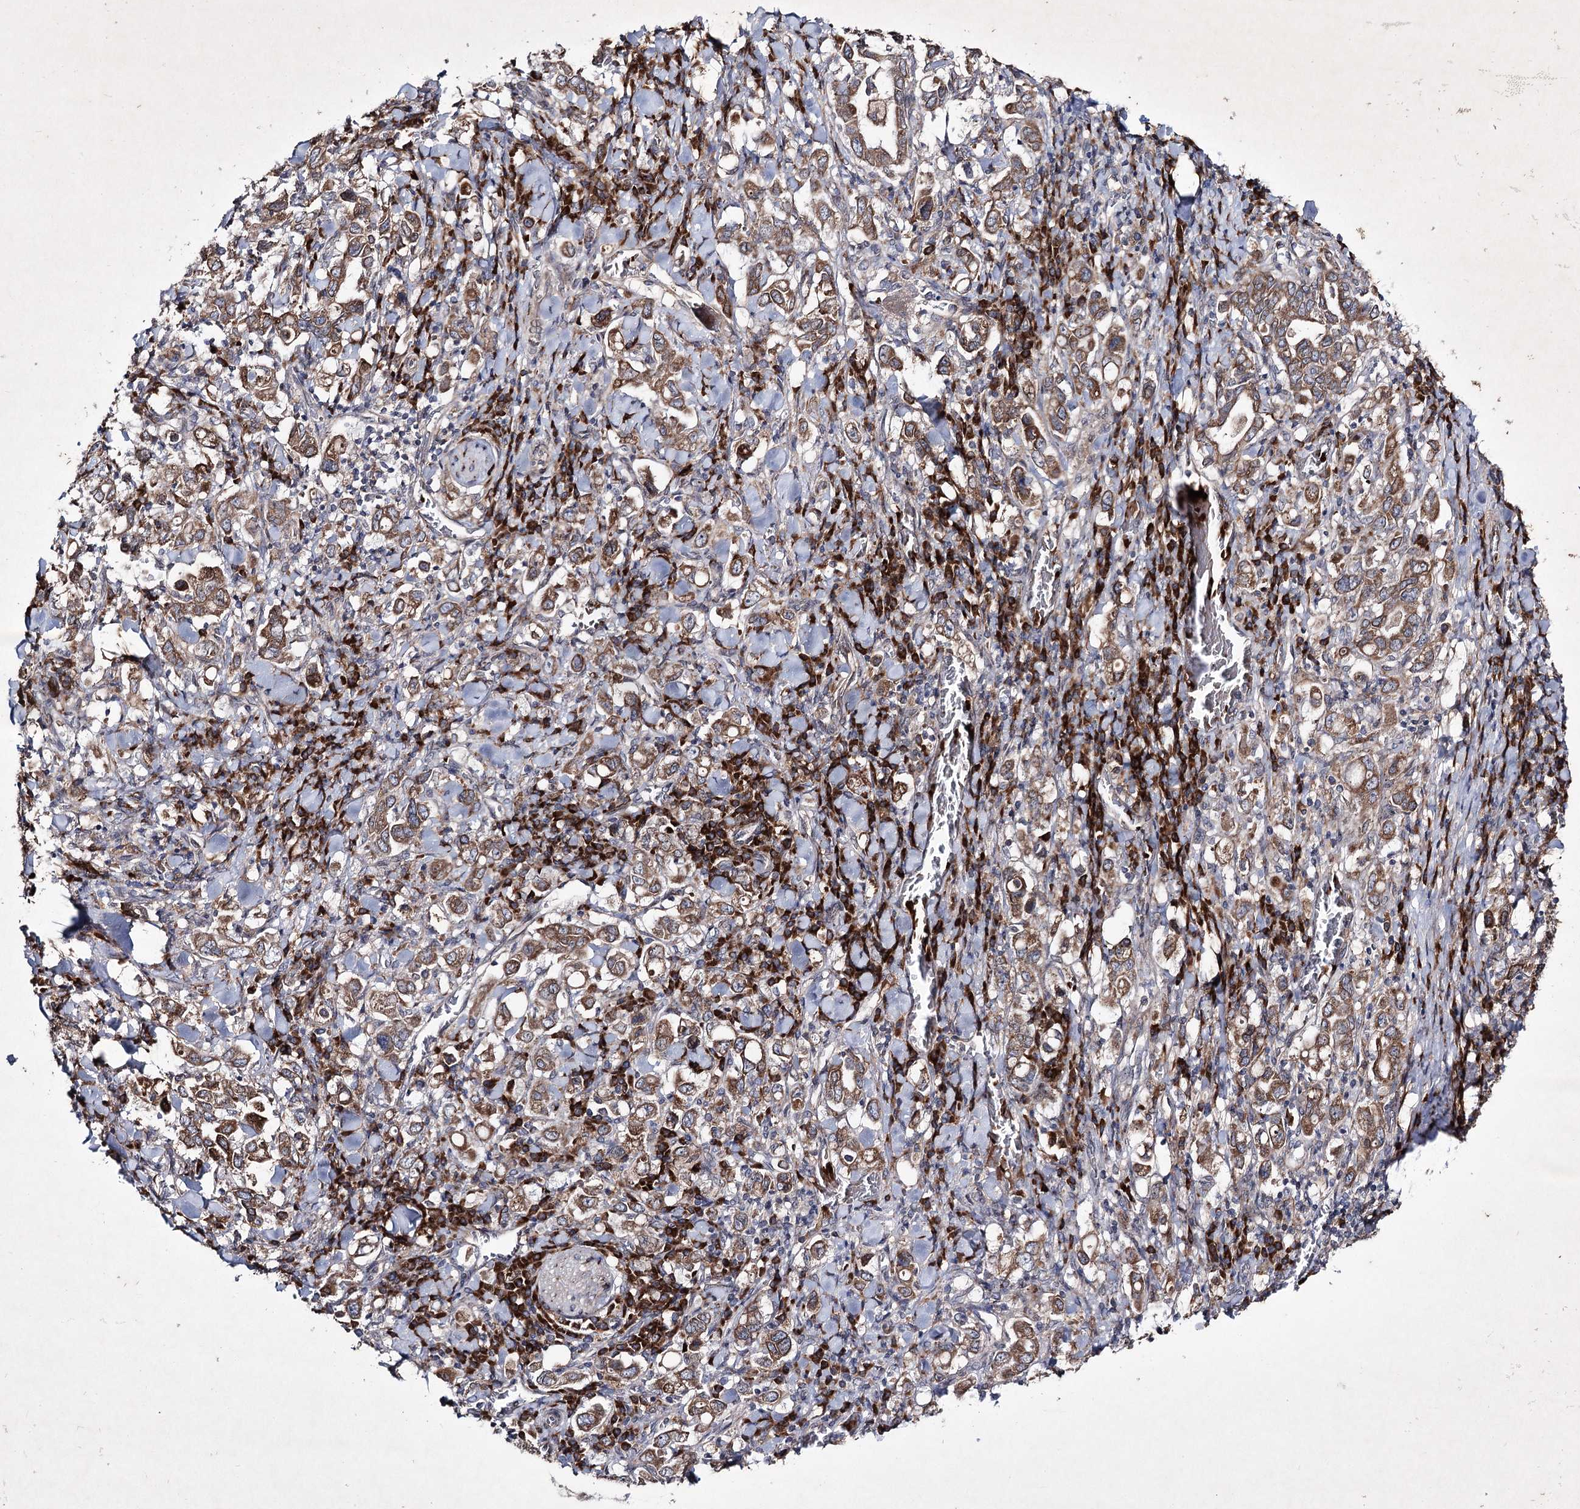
{"staining": {"intensity": "moderate", "quantity": ">75%", "location": "cytoplasmic/membranous"}, "tissue": "stomach cancer", "cell_type": "Tumor cells", "image_type": "cancer", "snomed": [{"axis": "morphology", "description": "Adenocarcinoma, NOS"}, {"axis": "topography", "description": "Stomach, upper"}], "caption": "Immunohistochemical staining of stomach cancer (adenocarcinoma) shows medium levels of moderate cytoplasmic/membranous protein expression in approximately >75% of tumor cells.", "gene": "ALG9", "patient": {"sex": "male", "age": 62}}